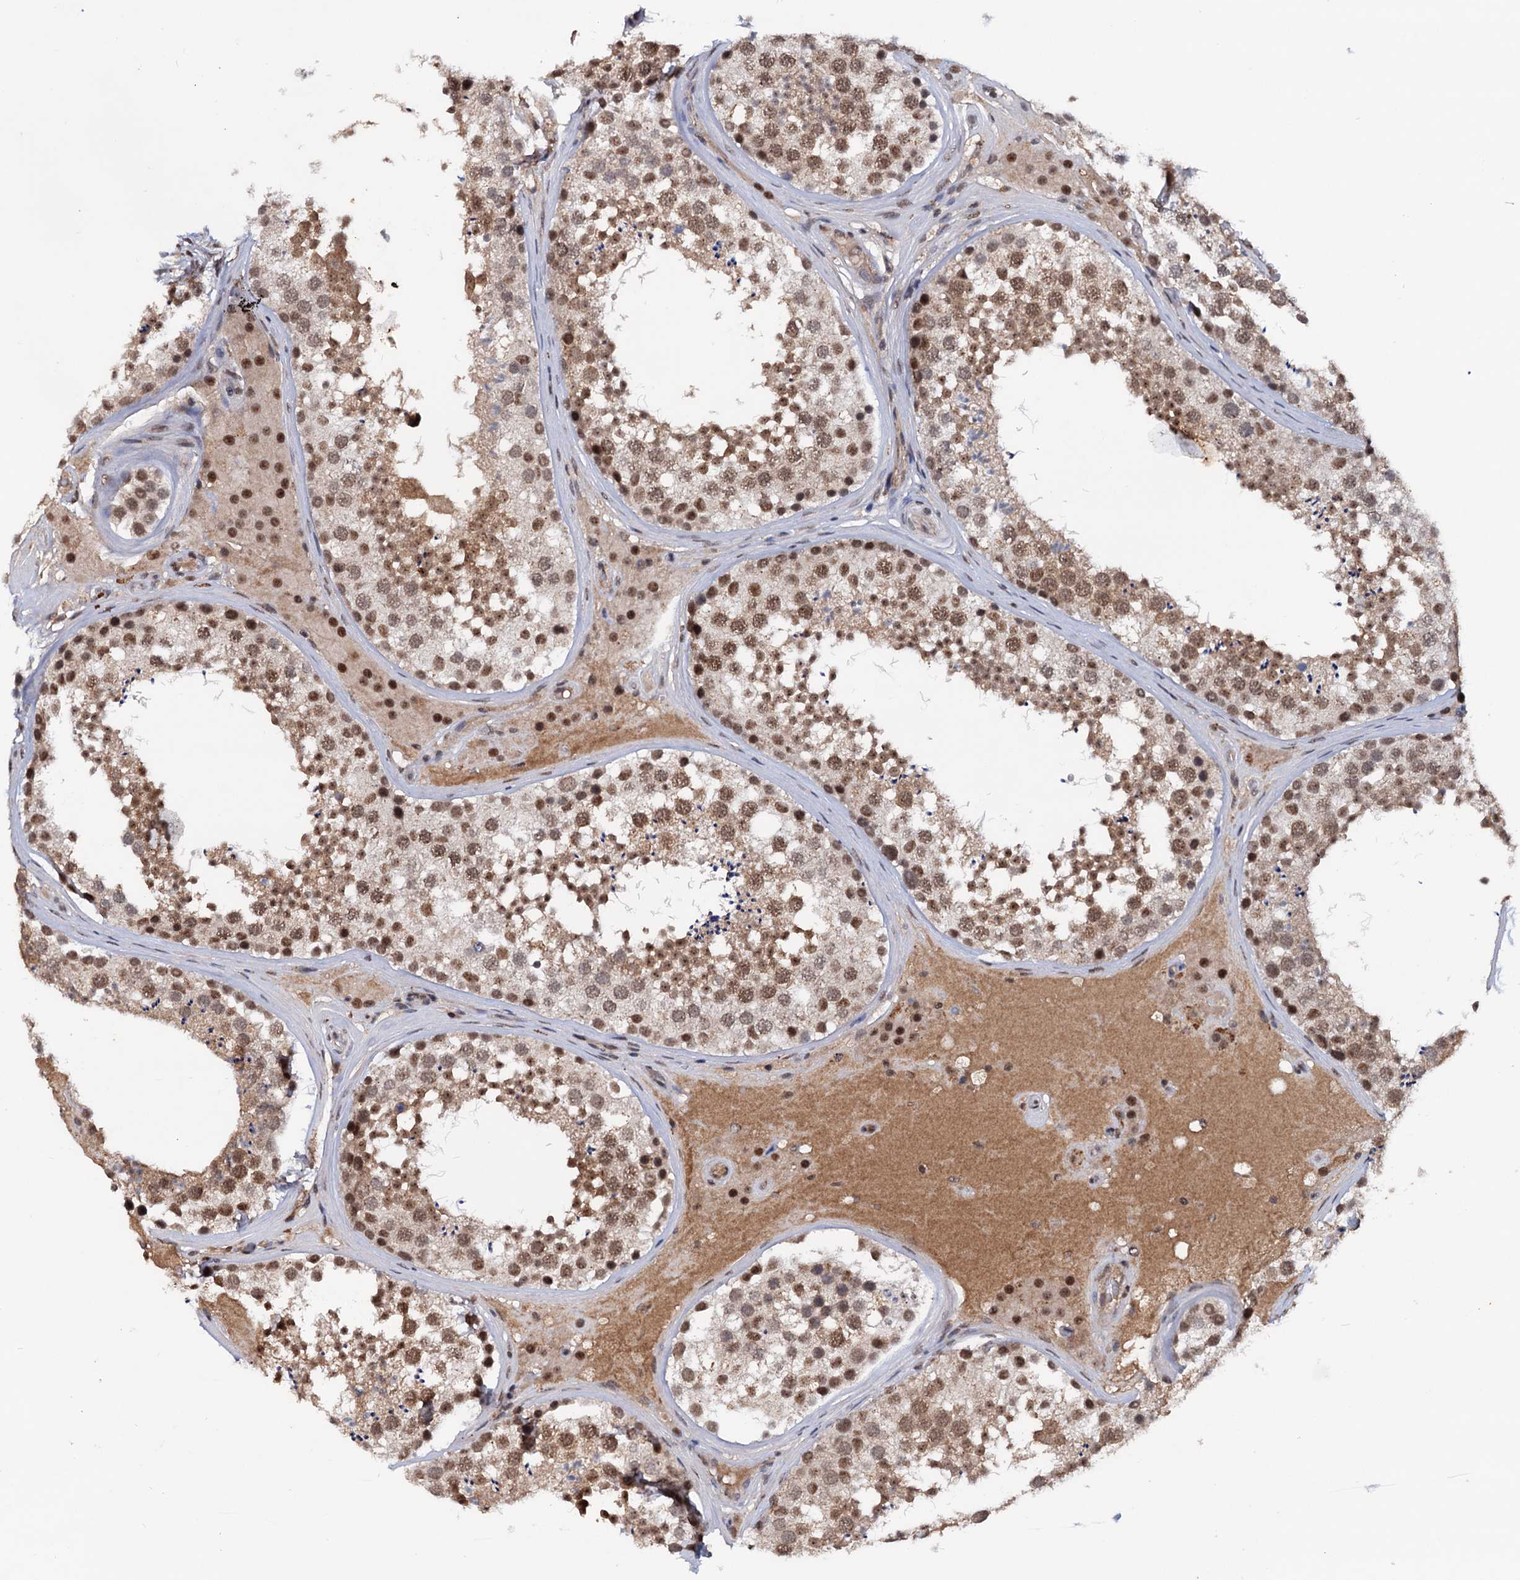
{"staining": {"intensity": "moderate", "quantity": ">75%", "location": "cytoplasmic/membranous,nuclear"}, "tissue": "testis", "cell_type": "Cells in seminiferous ducts", "image_type": "normal", "snomed": [{"axis": "morphology", "description": "Normal tissue, NOS"}, {"axis": "topography", "description": "Testis"}], "caption": "Immunohistochemistry (IHC) micrograph of benign testis: human testis stained using immunohistochemistry reveals medium levels of moderate protein expression localized specifically in the cytoplasmic/membranous,nuclear of cells in seminiferous ducts, appearing as a cytoplasmic/membranous,nuclear brown color.", "gene": "TBC1D12", "patient": {"sex": "male", "age": 46}}